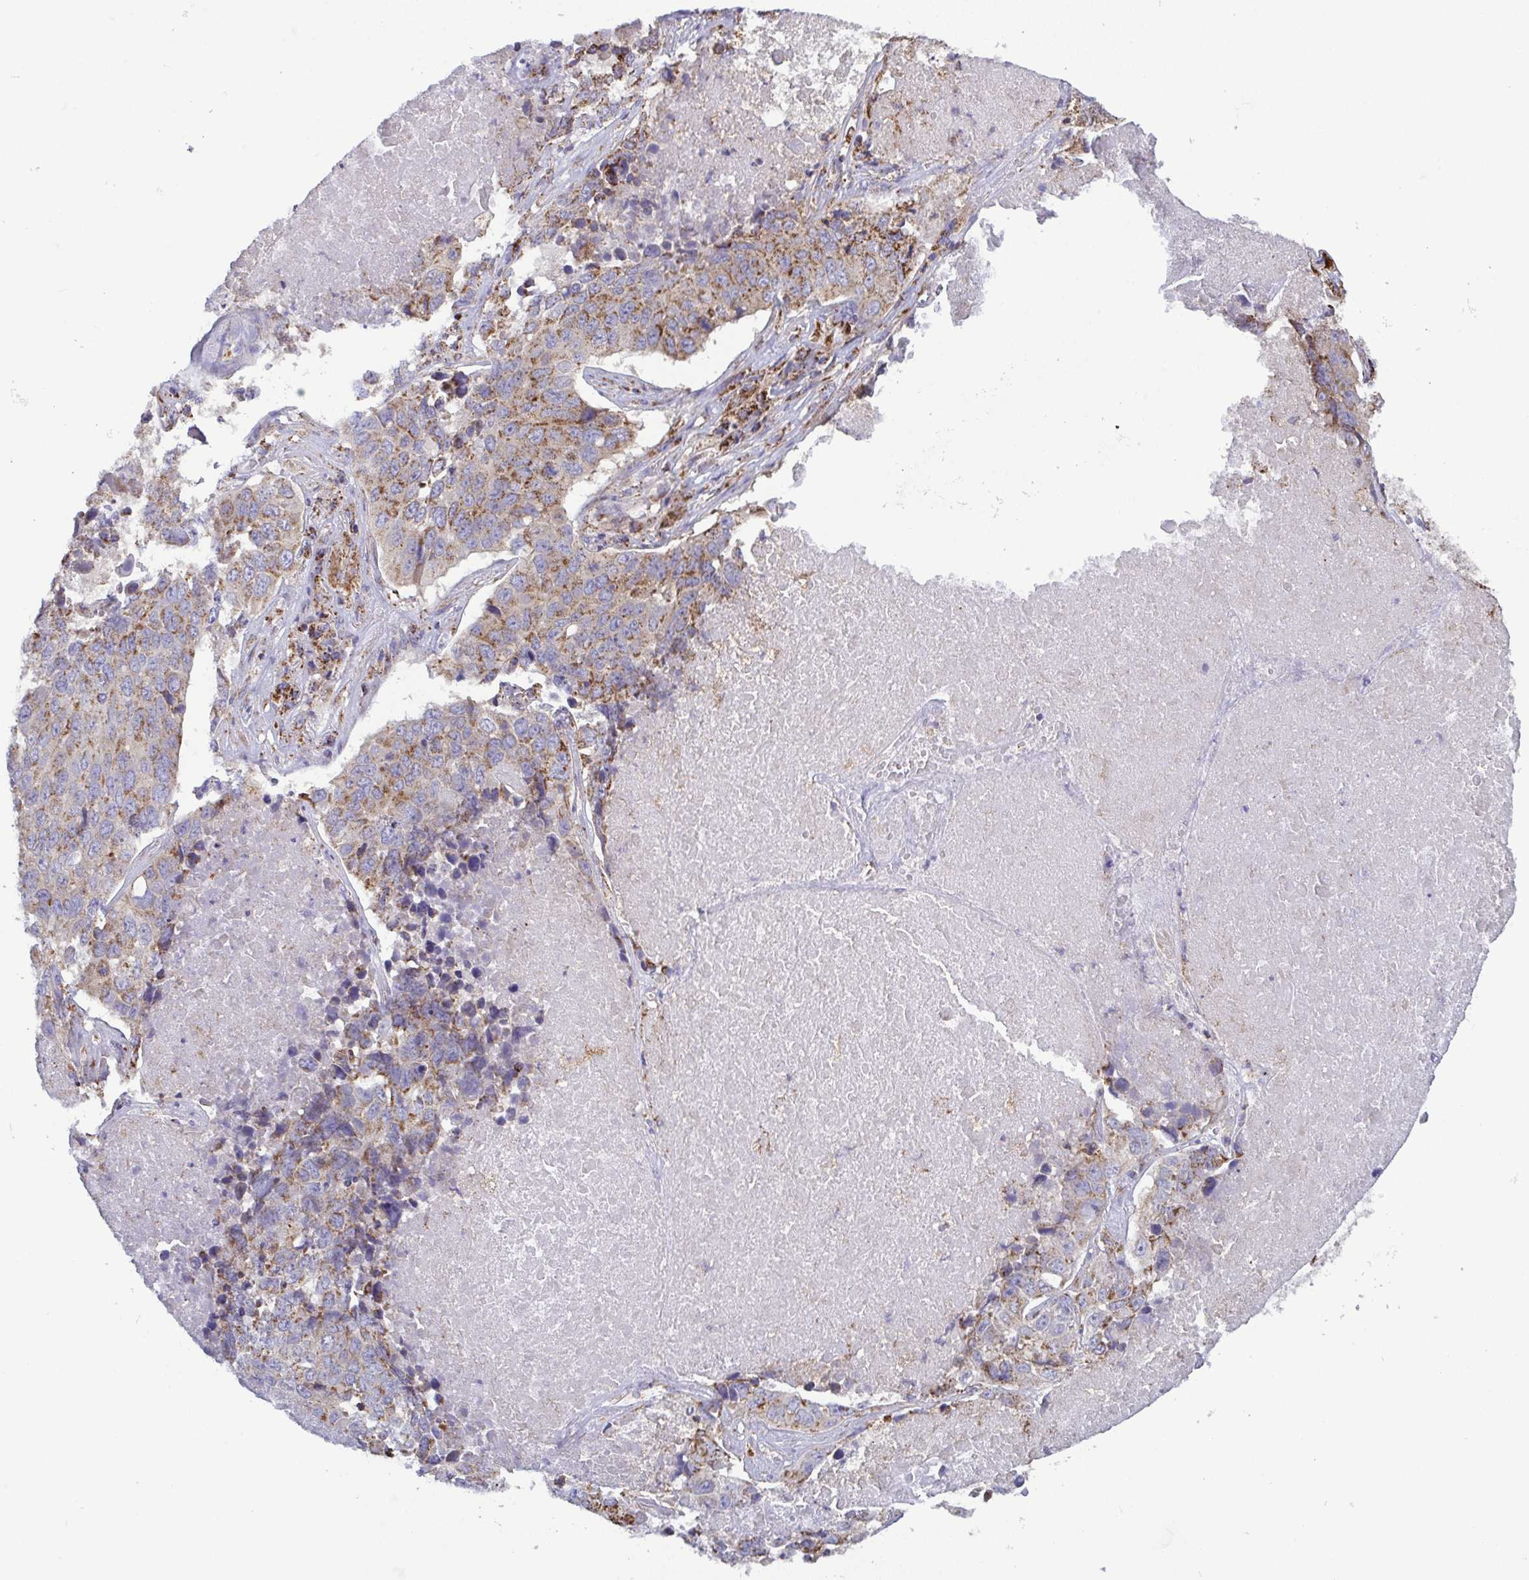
{"staining": {"intensity": "moderate", "quantity": ">75%", "location": "cytoplasmic/membranous"}, "tissue": "lung cancer", "cell_type": "Tumor cells", "image_type": "cancer", "snomed": [{"axis": "morphology", "description": "Normal tissue, NOS"}, {"axis": "morphology", "description": "Squamous cell carcinoma, NOS"}, {"axis": "topography", "description": "Bronchus"}, {"axis": "topography", "description": "Lung"}], "caption": "Protein expression analysis of human lung cancer reveals moderate cytoplasmic/membranous staining in approximately >75% of tumor cells.", "gene": "CSDE1", "patient": {"sex": "male", "age": 64}}